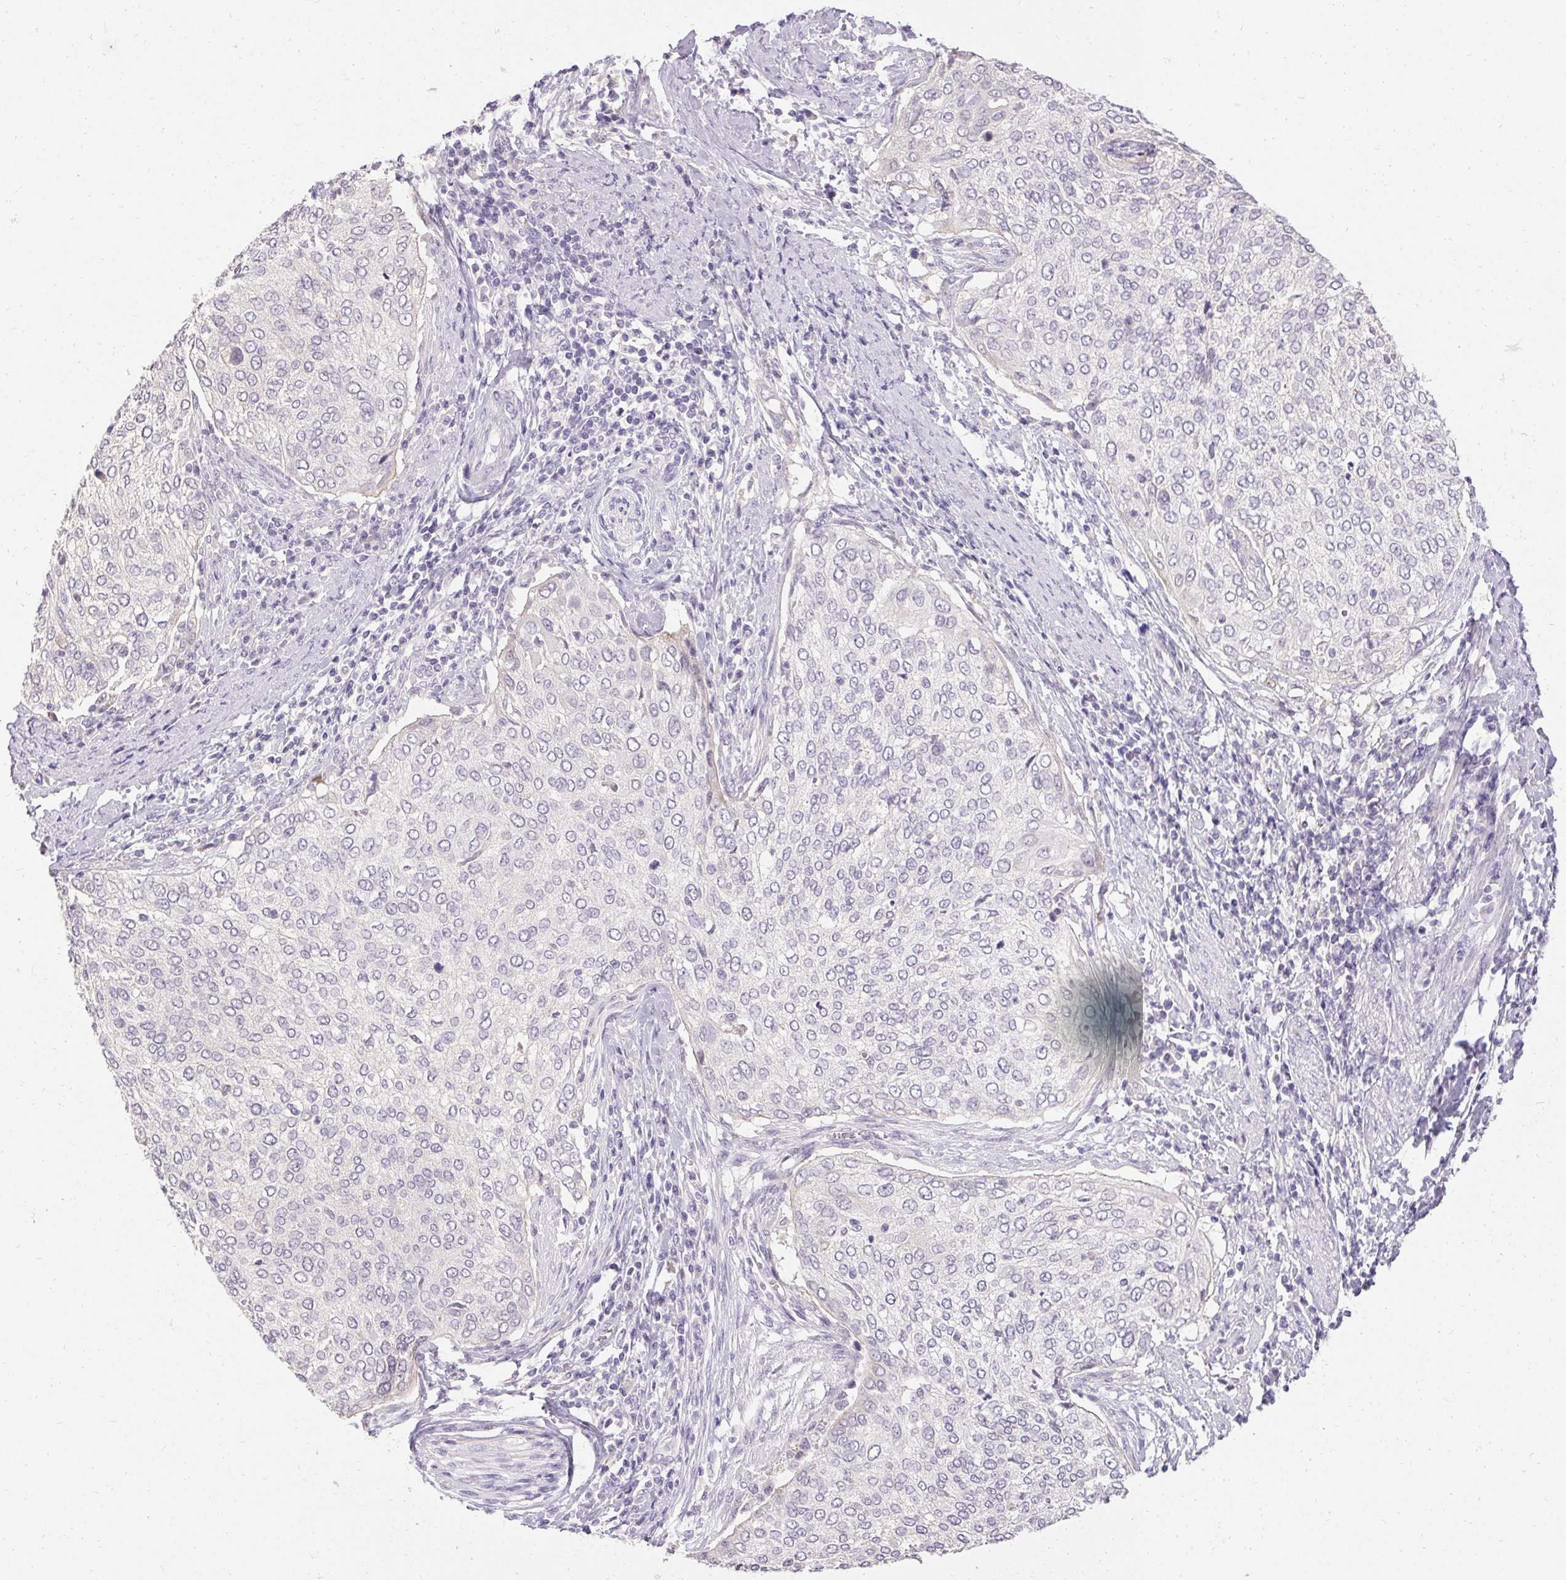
{"staining": {"intensity": "negative", "quantity": "none", "location": "none"}, "tissue": "cervical cancer", "cell_type": "Tumor cells", "image_type": "cancer", "snomed": [{"axis": "morphology", "description": "Squamous cell carcinoma, NOS"}, {"axis": "topography", "description": "Cervix"}], "caption": "Cervical squamous cell carcinoma was stained to show a protein in brown. There is no significant staining in tumor cells.", "gene": "HSD17B3", "patient": {"sex": "female", "age": 38}}